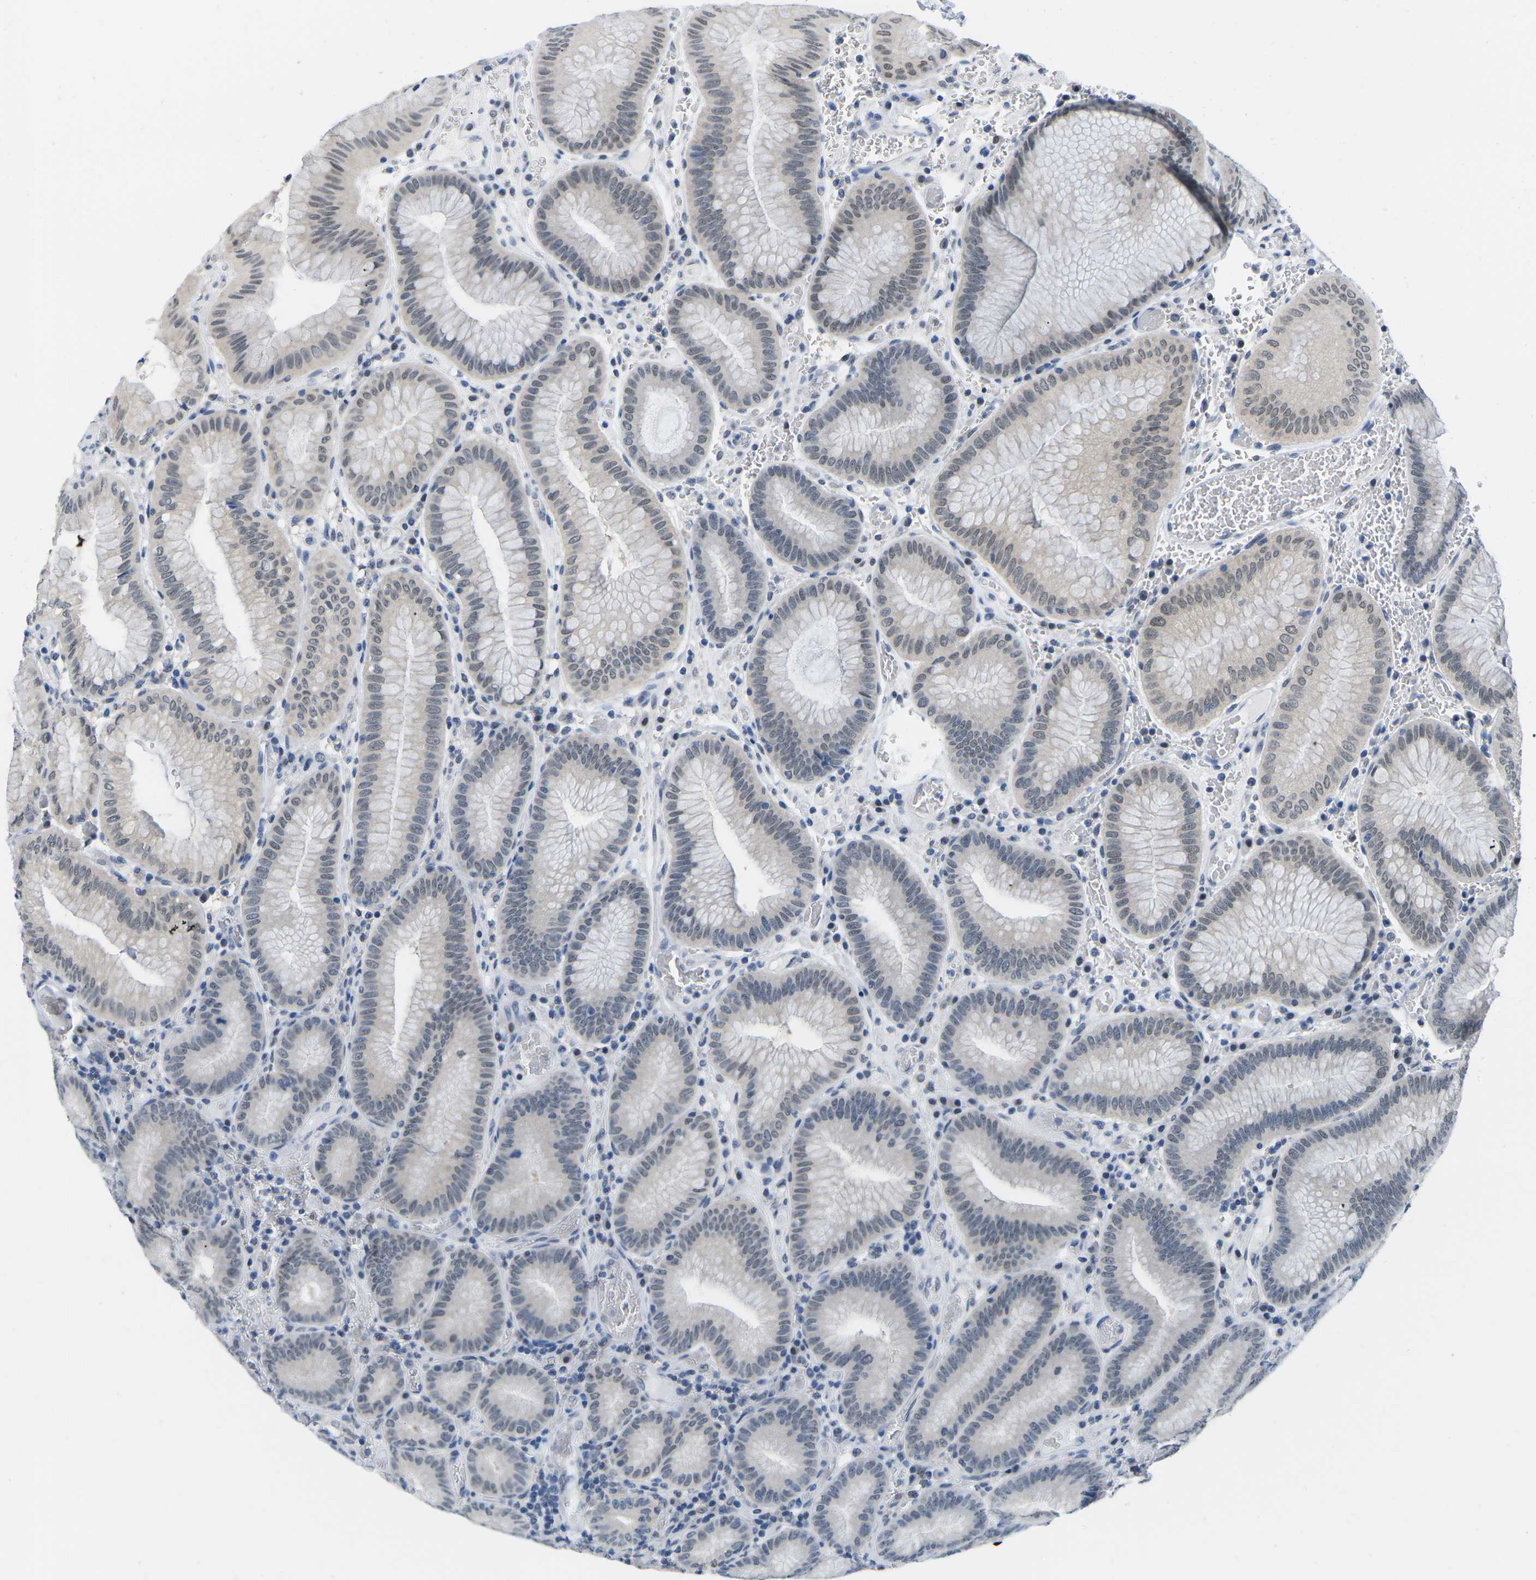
{"staining": {"intensity": "moderate", "quantity": "<25%", "location": "cytoplasmic/membranous,nuclear"}, "tissue": "stomach", "cell_type": "Glandular cells", "image_type": "normal", "snomed": [{"axis": "morphology", "description": "Normal tissue, NOS"}, {"axis": "morphology", "description": "Carcinoid, malignant, NOS"}, {"axis": "topography", "description": "Stomach, upper"}], "caption": "Immunohistochemistry (IHC) histopathology image of normal stomach stained for a protein (brown), which exhibits low levels of moderate cytoplasmic/membranous,nuclear staining in approximately <25% of glandular cells.", "gene": "UBA7", "patient": {"sex": "male", "age": 39}}